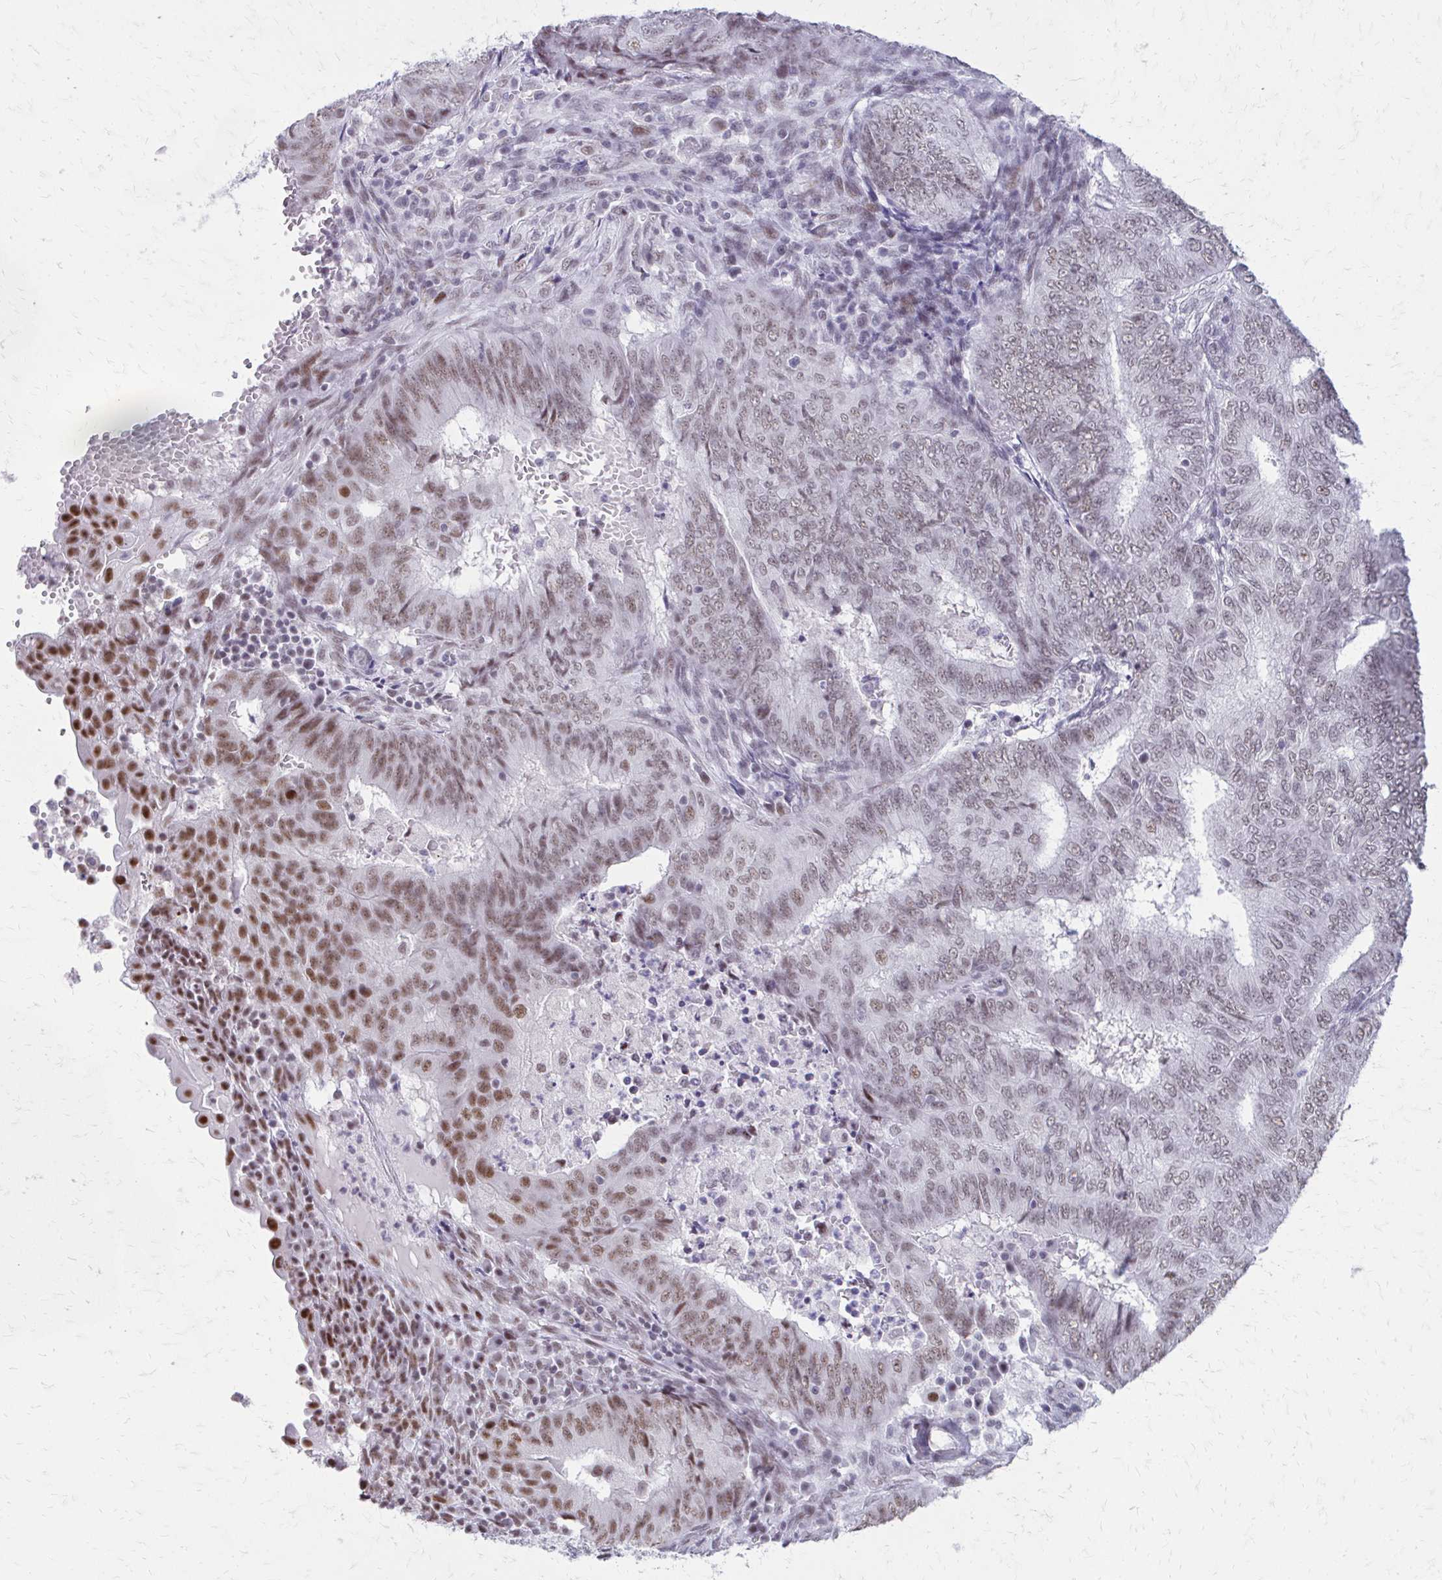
{"staining": {"intensity": "moderate", "quantity": "<25%", "location": "nuclear"}, "tissue": "endometrial cancer", "cell_type": "Tumor cells", "image_type": "cancer", "snomed": [{"axis": "morphology", "description": "Adenocarcinoma, NOS"}, {"axis": "topography", "description": "Endometrium"}], "caption": "Protein staining reveals moderate nuclear staining in approximately <25% of tumor cells in adenocarcinoma (endometrial). (Brightfield microscopy of DAB IHC at high magnification).", "gene": "SS18", "patient": {"sex": "female", "age": 62}}